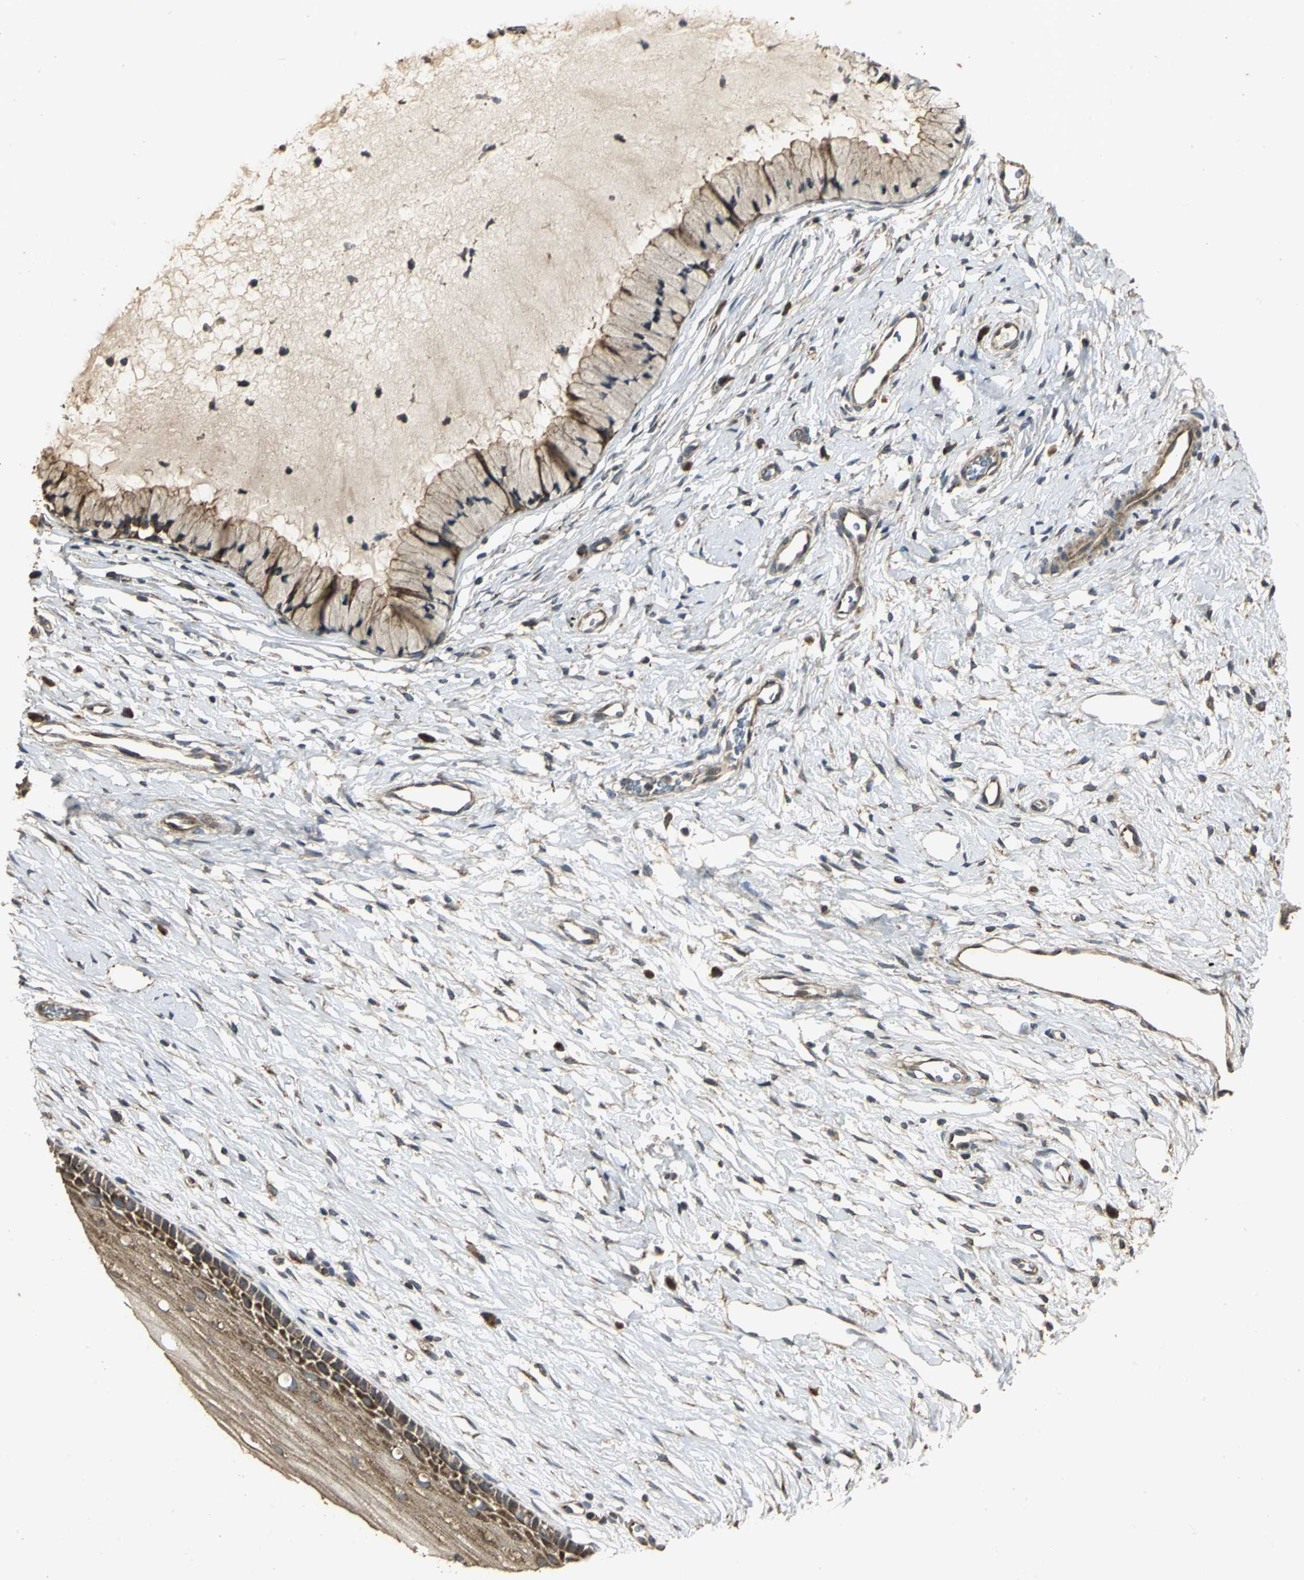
{"staining": {"intensity": "strong", "quantity": ">75%", "location": "cytoplasmic/membranous"}, "tissue": "cervix", "cell_type": "Glandular cells", "image_type": "normal", "snomed": [{"axis": "morphology", "description": "Normal tissue, NOS"}, {"axis": "topography", "description": "Cervix"}], "caption": "Immunohistochemistry (IHC) (DAB (3,3'-diaminobenzidine)) staining of normal cervix reveals strong cytoplasmic/membranous protein staining in about >75% of glandular cells.", "gene": "KANK1", "patient": {"sex": "female", "age": 46}}